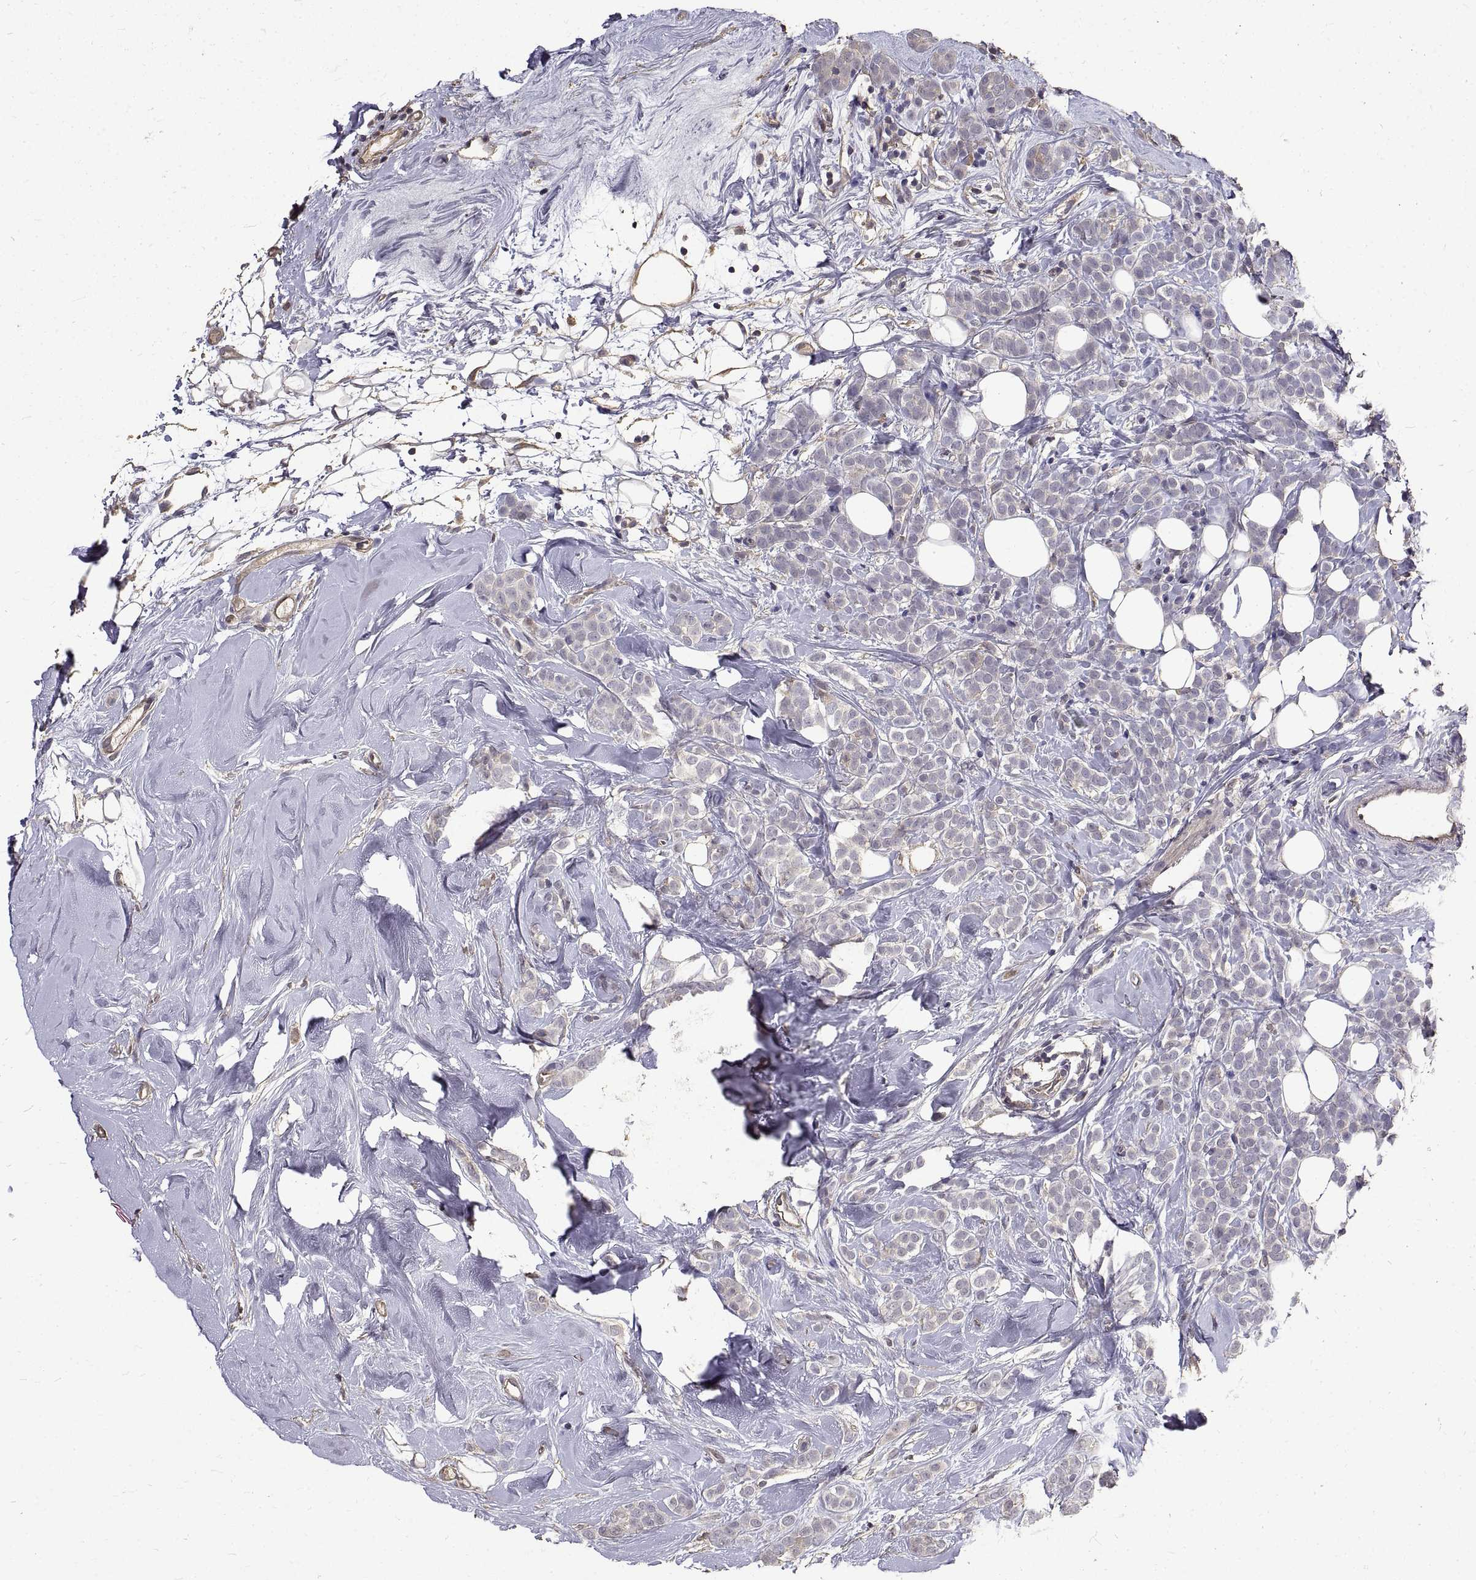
{"staining": {"intensity": "negative", "quantity": "none", "location": "none"}, "tissue": "breast cancer", "cell_type": "Tumor cells", "image_type": "cancer", "snomed": [{"axis": "morphology", "description": "Lobular carcinoma"}, {"axis": "topography", "description": "Breast"}], "caption": "This is a image of IHC staining of breast lobular carcinoma, which shows no expression in tumor cells. (DAB IHC, high magnification).", "gene": "PEA15", "patient": {"sex": "female", "age": 49}}